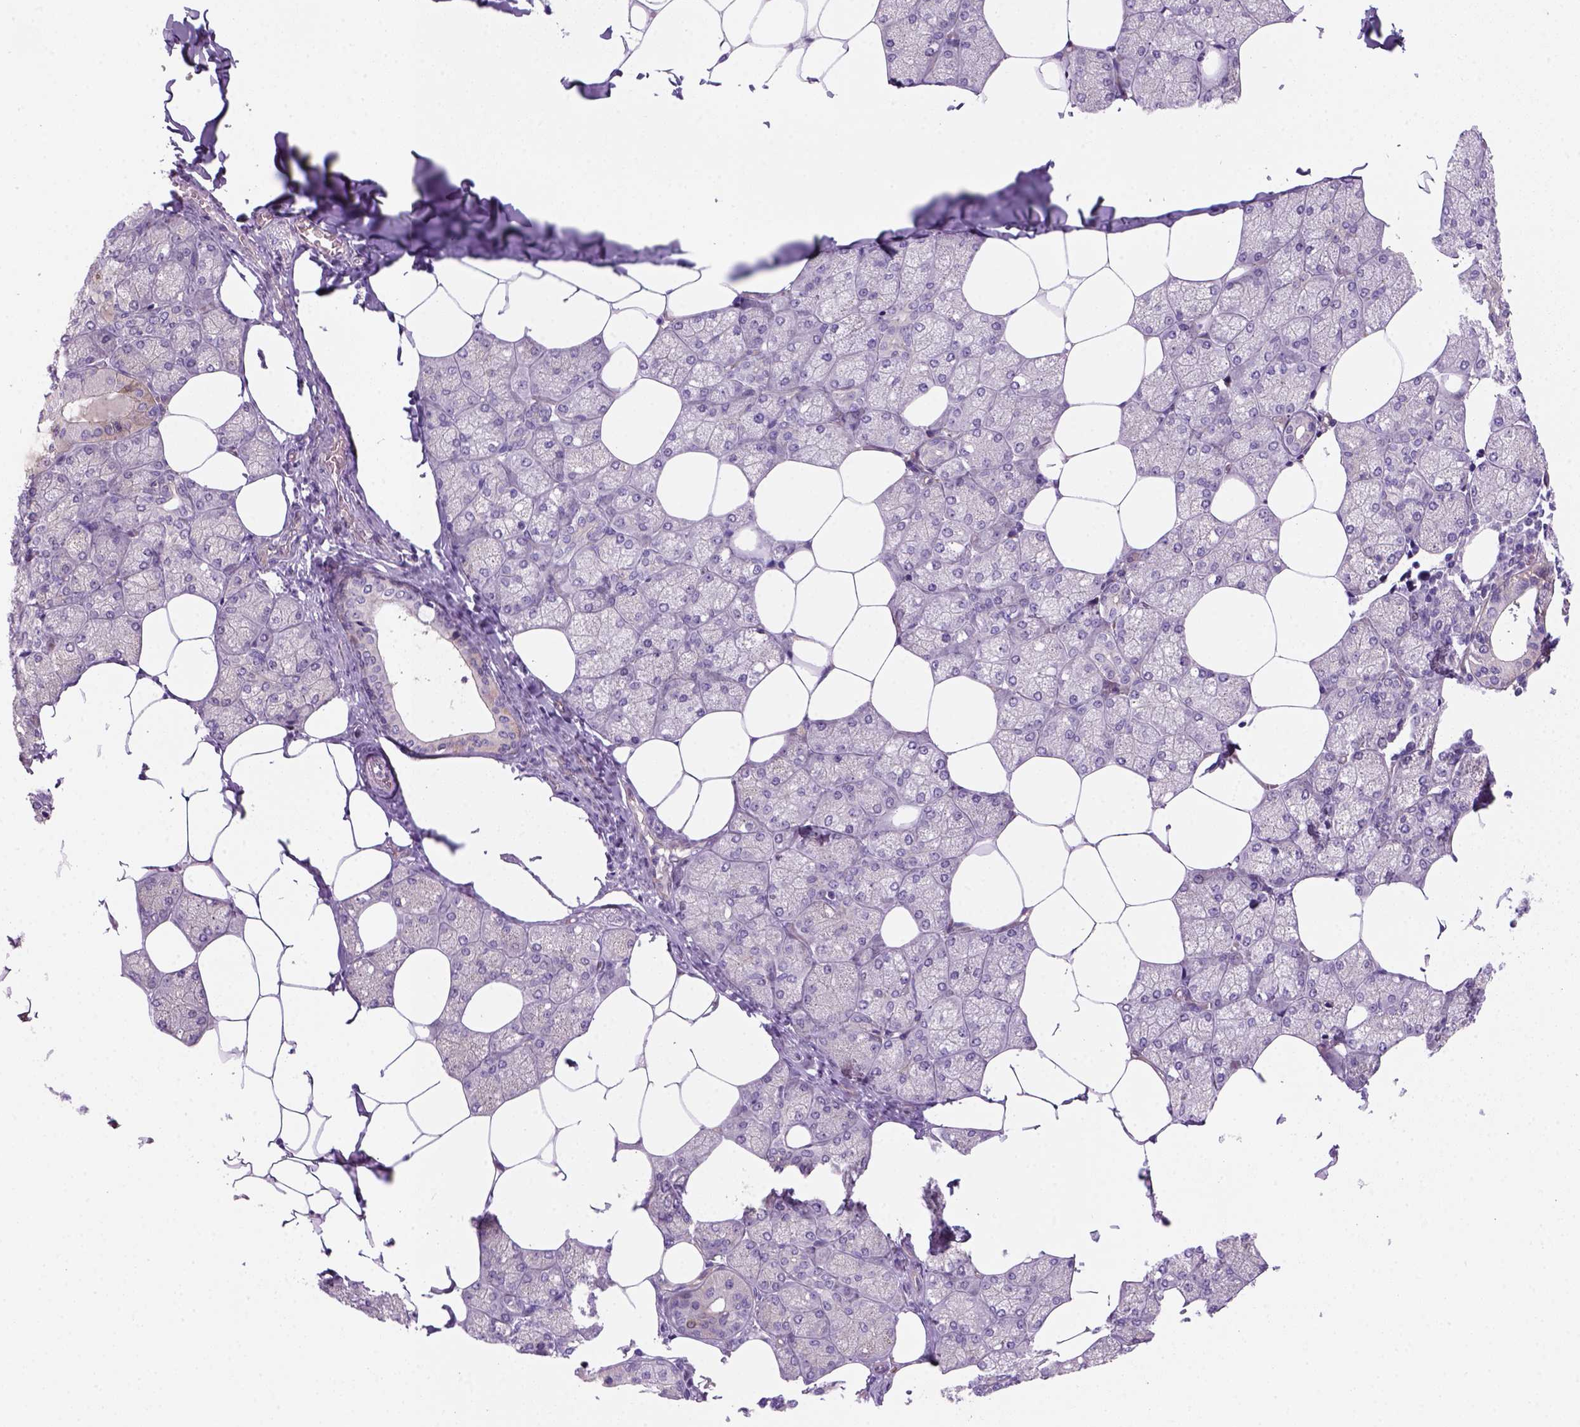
{"staining": {"intensity": "moderate", "quantity": "<25%", "location": "cytoplasmic/membranous"}, "tissue": "salivary gland", "cell_type": "Glandular cells", "image_type": "normal", "snomed": [{"axis": "morphology", "description": "Normal tissue, NOS"}, {"axis": "topography", "description": "Salivary gland"}], "caption": "IHC (DAB) staining of benign human salivary gland shows moderate cytoplasmic/membranous protein positivity in about <25% of glandular cells. (Brightfield microscopy of DAB IHC at high magnification).", "gene": "VSTM5", "patient": {"sex": "female", "age": 43}}